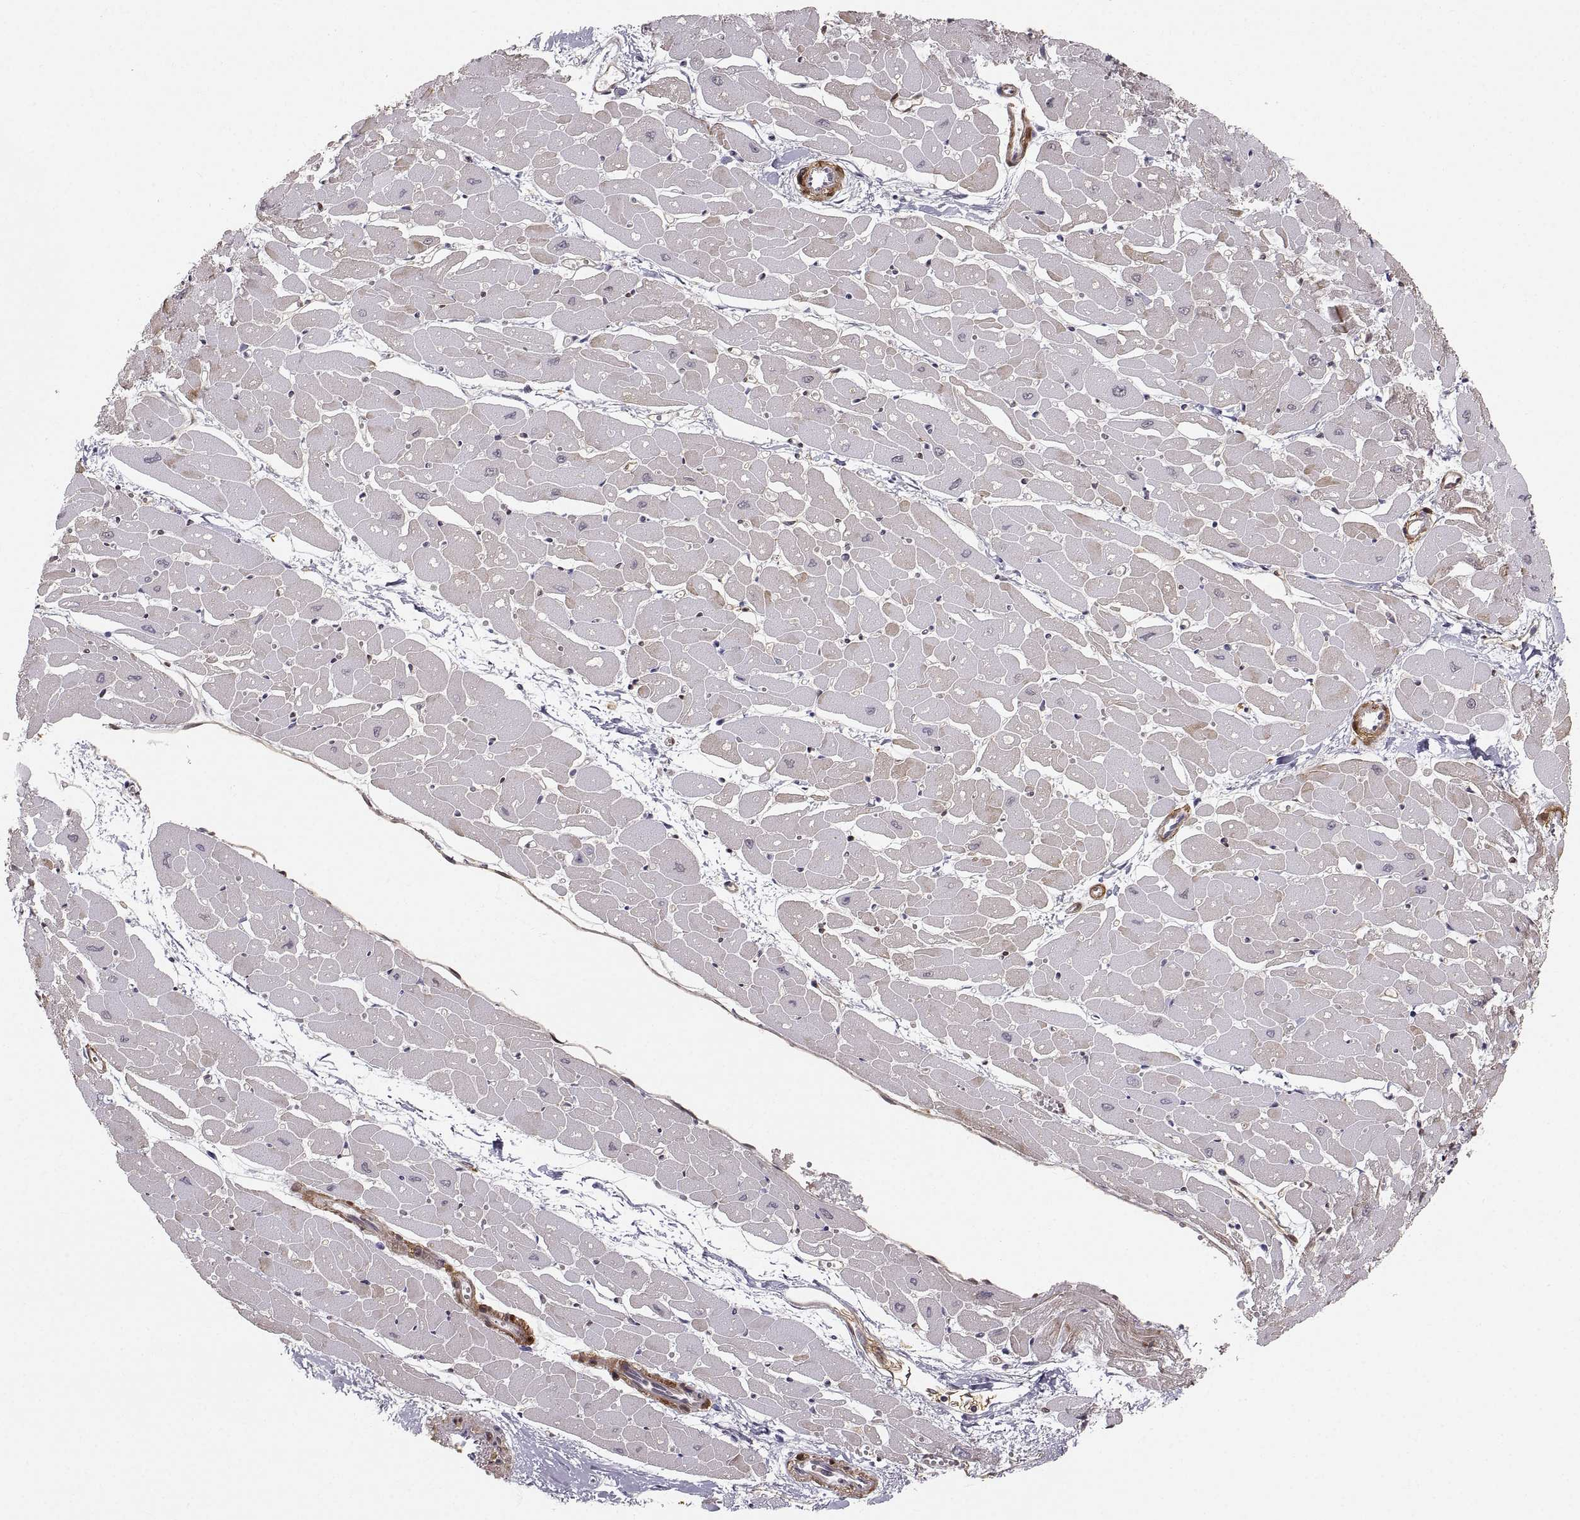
{"staining": {"intensity": "moderate", "quantity": "25%-75%", "location": "cytoplasmic/membranous"}, "tissue": "heart muscle", "cell_type": "Cardiomyocytes", "image_type": "normal", "snomed": [{"axis": "morphology", "description": "Normal tissue, NOS"}, {"axis": "topography", "description": "Heart"}], "caption": "Immunohistochemical staining of unremarkable heart muscle demonstrates moderate cytoplasmic/membranous protein expression in about 25%-75% of cardiomyocytes. The protein of interest is stained brown, and the nuclei are stained in blue (DAB IHC with brightfield microscopy, high magnification).", "gene": "PGM5", "patient": {"sex": "male", "age": 57}}